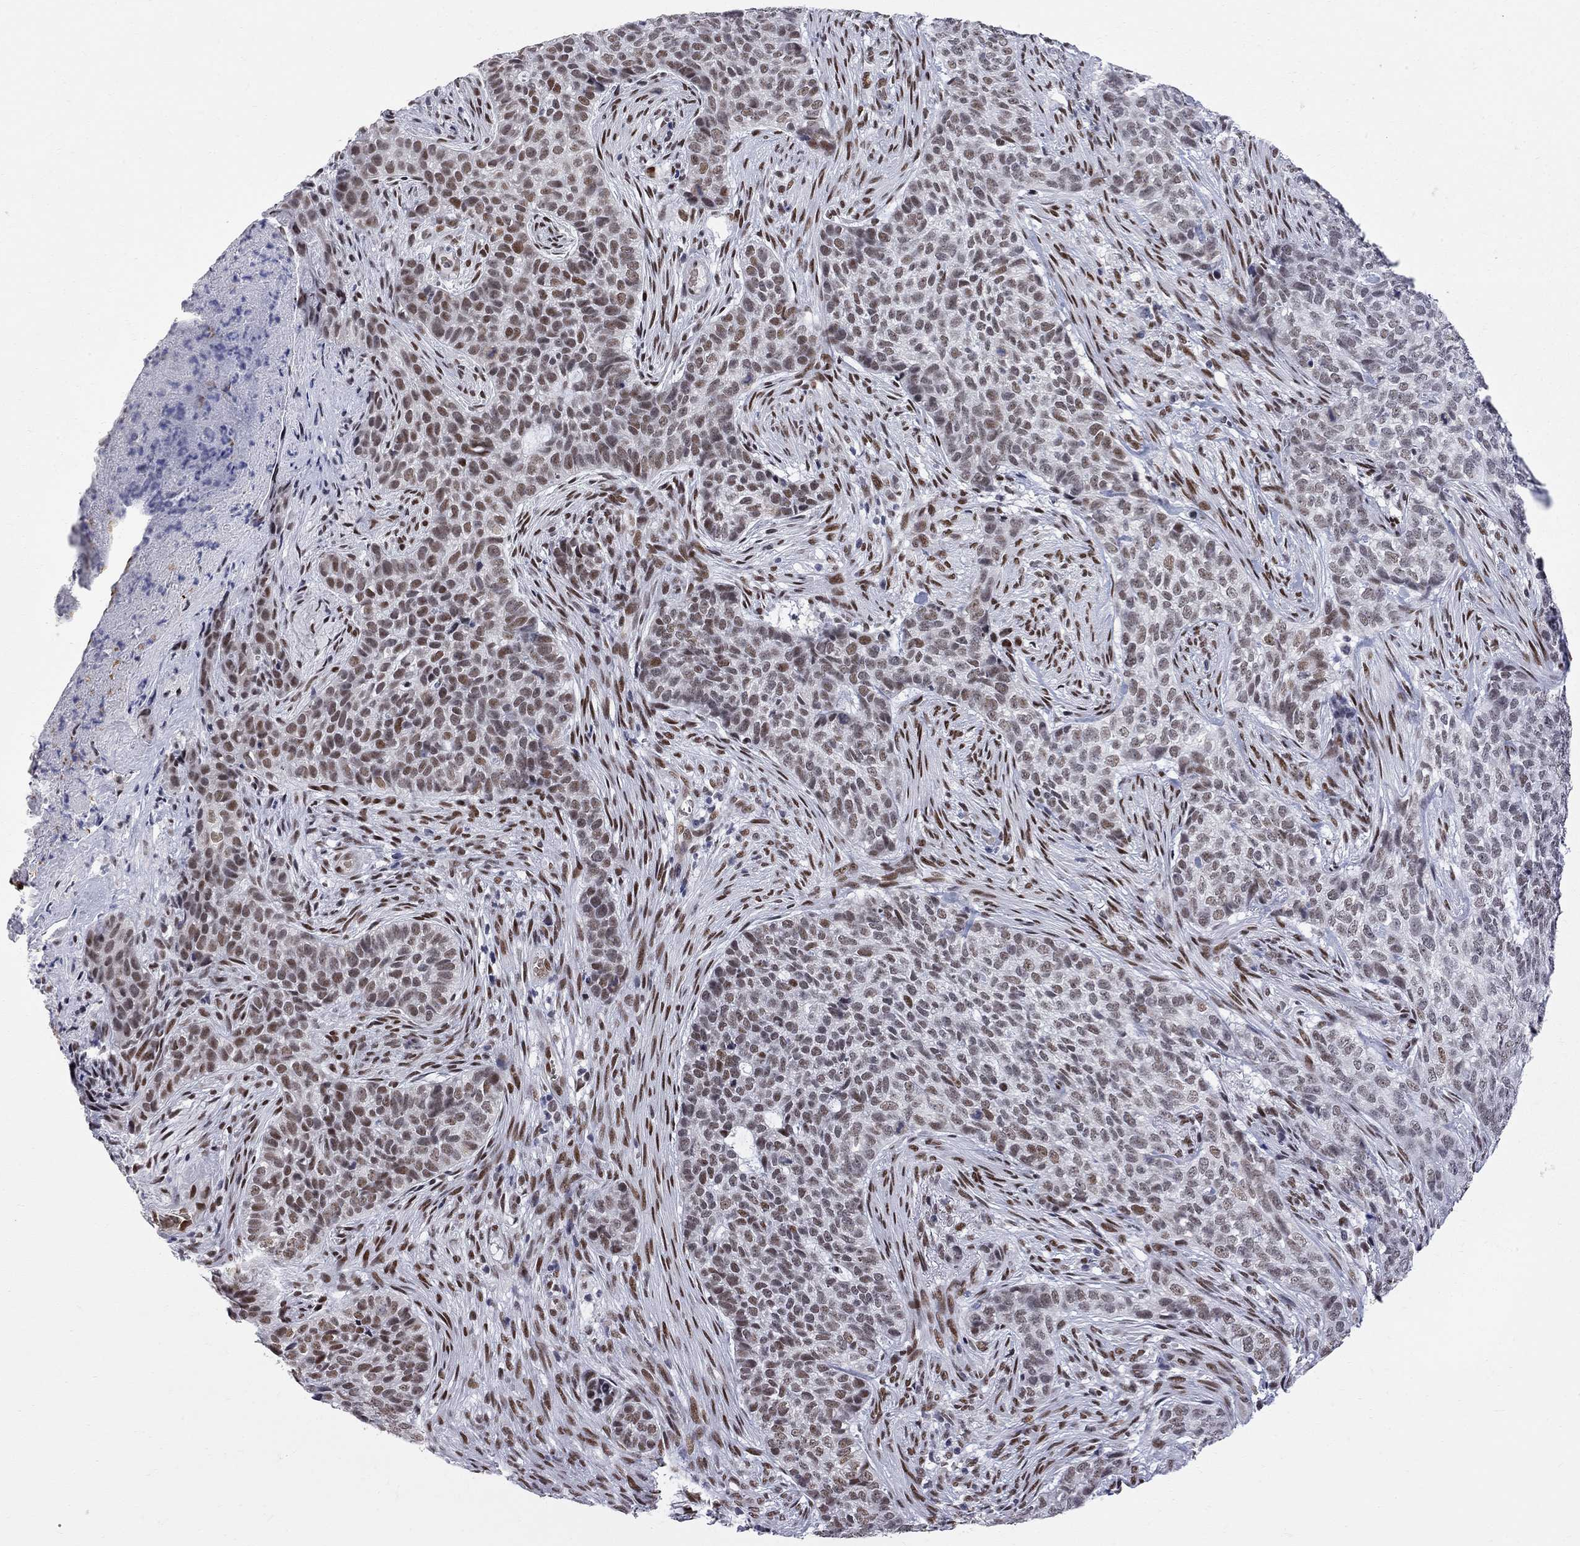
{"staining": {"intensity": "strong", "quantity": "<25%", "location": "nuclear"}, "tissue": "skin cancer", "cell_type": "Tumor cells", "image_type": "cancer", "snomed": [{"axis": "morphology", "description": "Basal cell carcinoma"}, {"axis": "topography", "description": "Skin"}], "caption": "A micrograph showing strong nuclear expression in about <25% of tumor cells in skin cancer, as visualized by brown immunohistochemical staining.", "gene": "ZBTB47", "patient": {"sex": "female", "age": 69}}